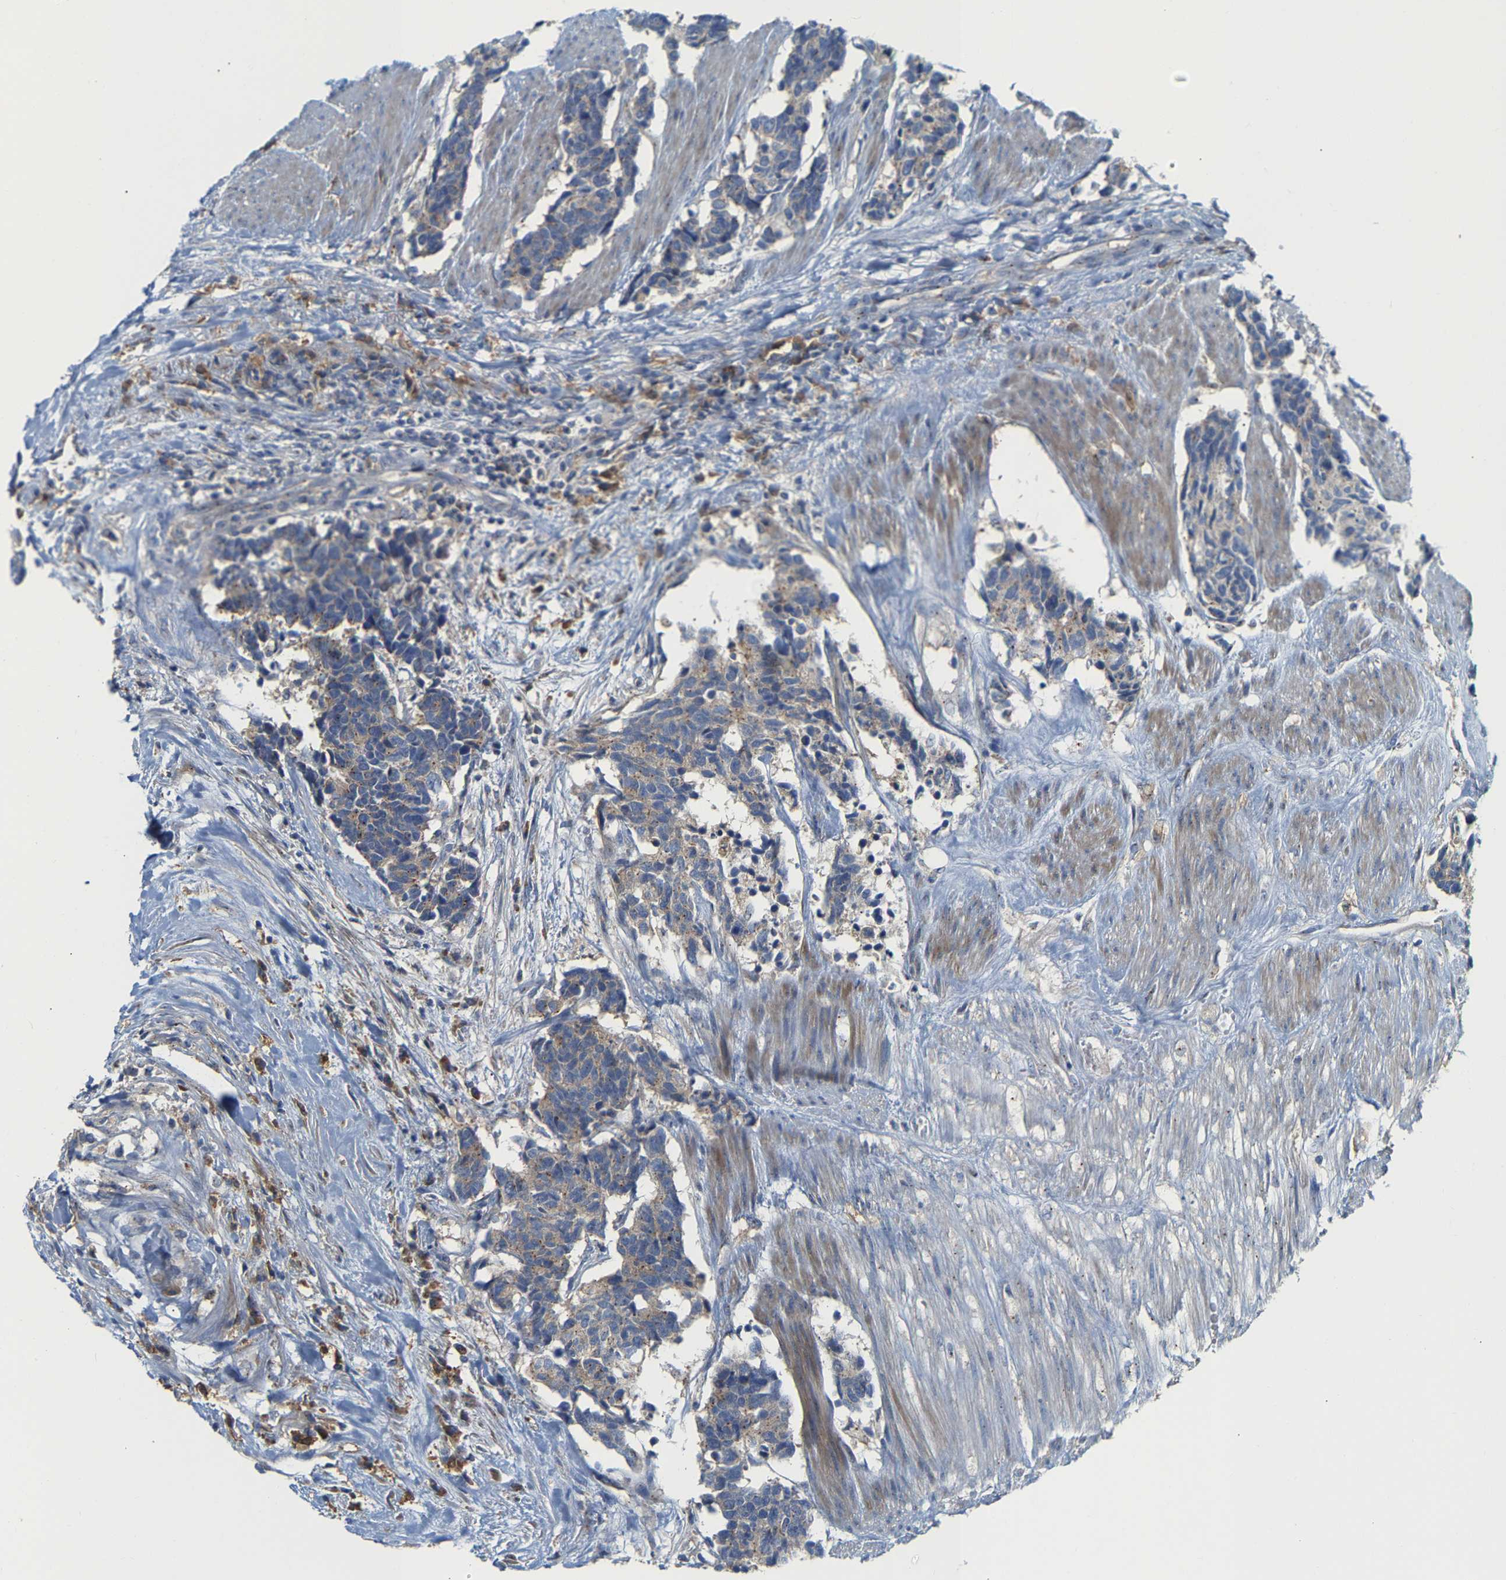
{"staining": {"intensity": "weak", "quantity": ">75%", "location": "cytoplasmic/membranous"}, "tissue": "carcinoid", "cell_type": "Tumor cells", "image_type": "cancer", "snomed": [{"axis": "morphology", "description": "Carcinoma, NOS"}, {"axis": "morphology", "description": "Carcinoid, malignant, NOS"}, {"axis": "topography", "description": "Urinary bladder"}], "caption": "Tumor cells demonstrate low levels of weak cytoplasmic/membranous staining in approximately >75% of cells in carcinoid.", "gene": "PCNT", "patient": {"sex": "male", "age": 57}}